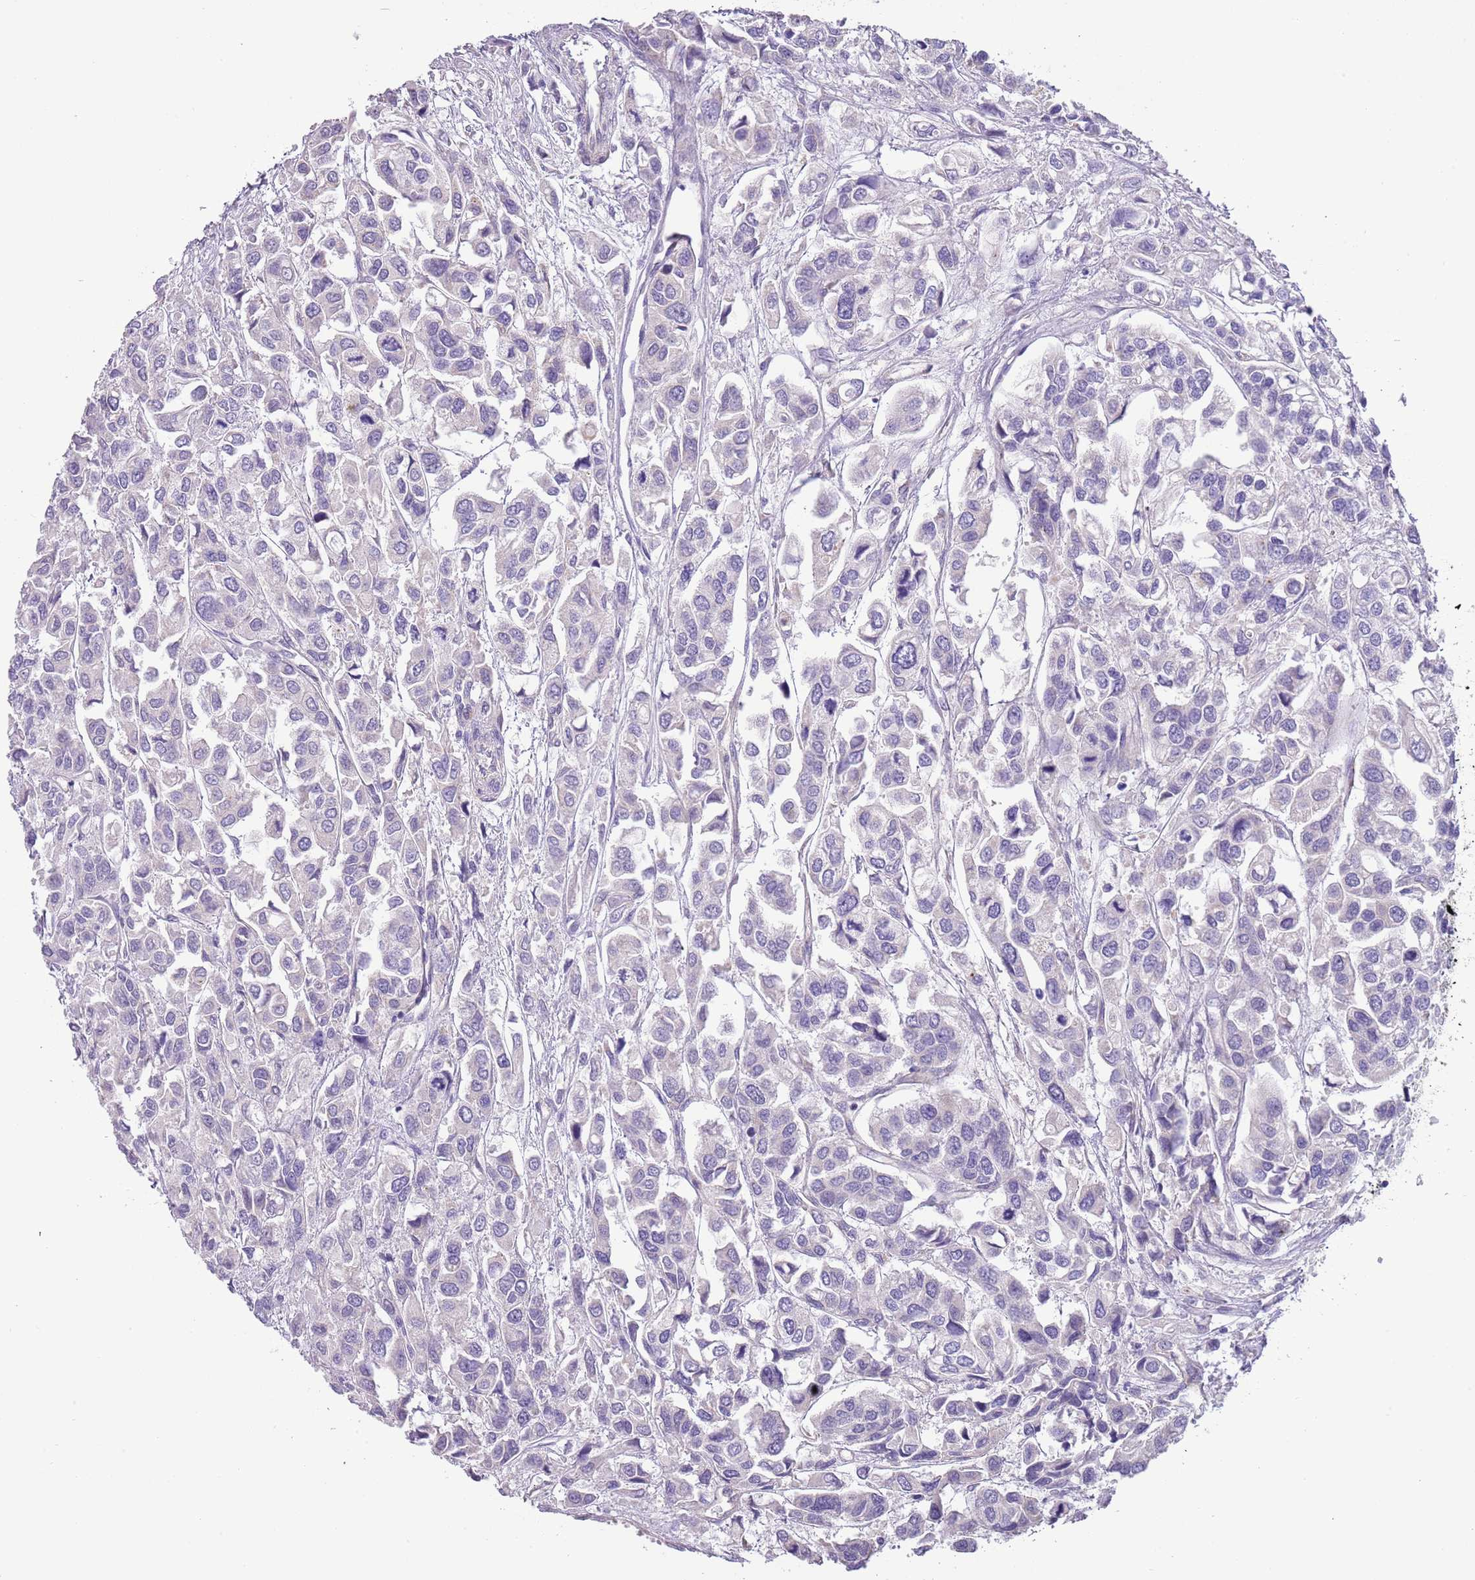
{"staining": {"intensity": "negative", "quantity": "none", "location": "none"}, "tissue": "urothelial cancer", "cell_type": "Tumor cells", "image_type": "cancer", "snomed": [{"axis": "morphology", "description": "Urothelial carcinoma, High grade"}, {"axis": "topography", "description": "Urinary bladder"}], "caption": "Tumor cells are negative for protein expression in human high-grade urothelial carcinoma.", "gene": "RNF222", "patient": {"sex": "male", "age": 67}}